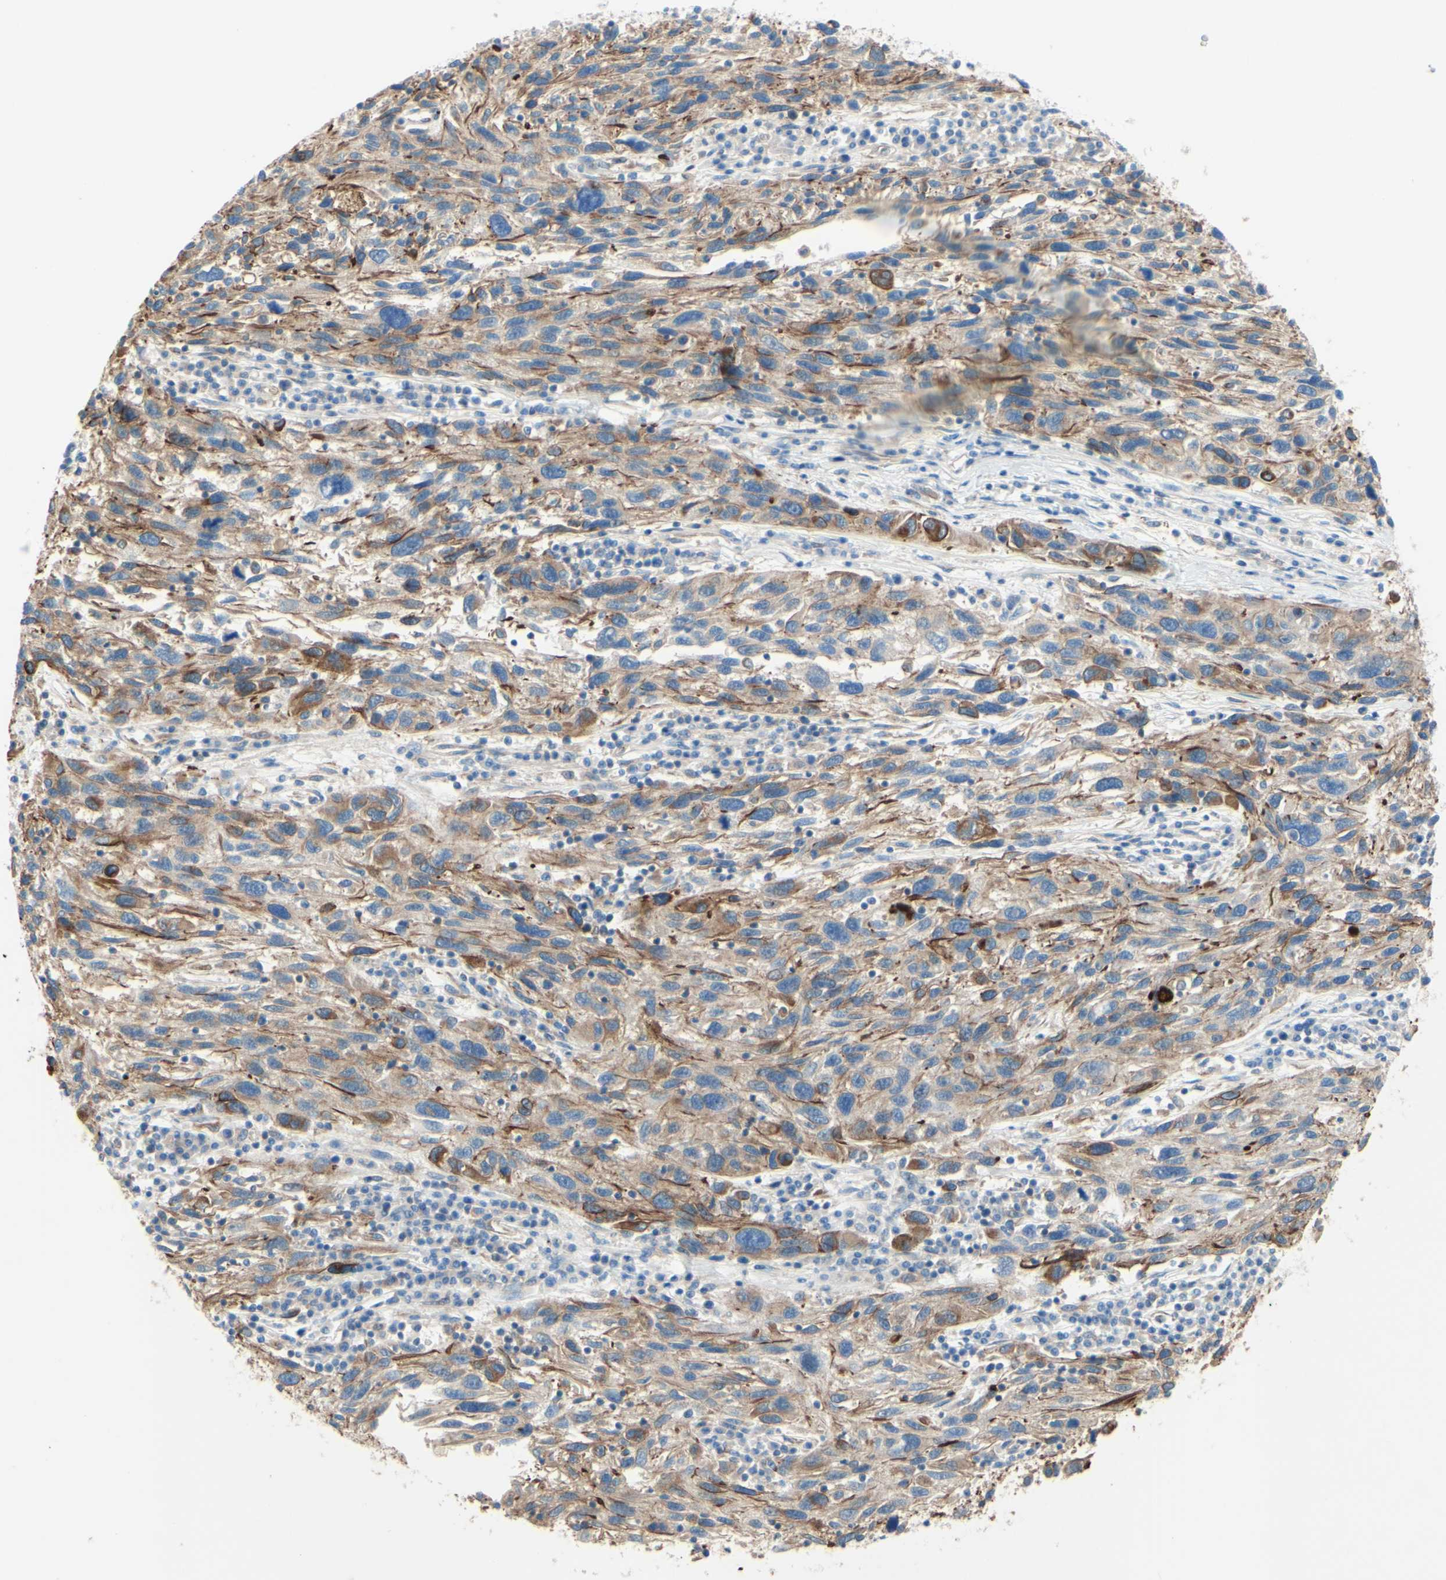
{"staining": {"intensity": "weak", "quantity": ">75%", "location": "cytoplasmic/membranous"}, "tissue": "melanoma", "cell_type": "Tumor cells", "image_type": "cancer", "snomed": [{"axis": "morphology", "description": "Malignant melanoma, NOS"}, {"axis": "topography", "description": "Skin"}], "caption": "Protein staining of malignant melanoma tissue reveals weak cytoplasmic/membranous positivity in approximately >75% of tumor cells.", "gene": "ENDOD1", "patient": {"sex": "male", "age": 53}}